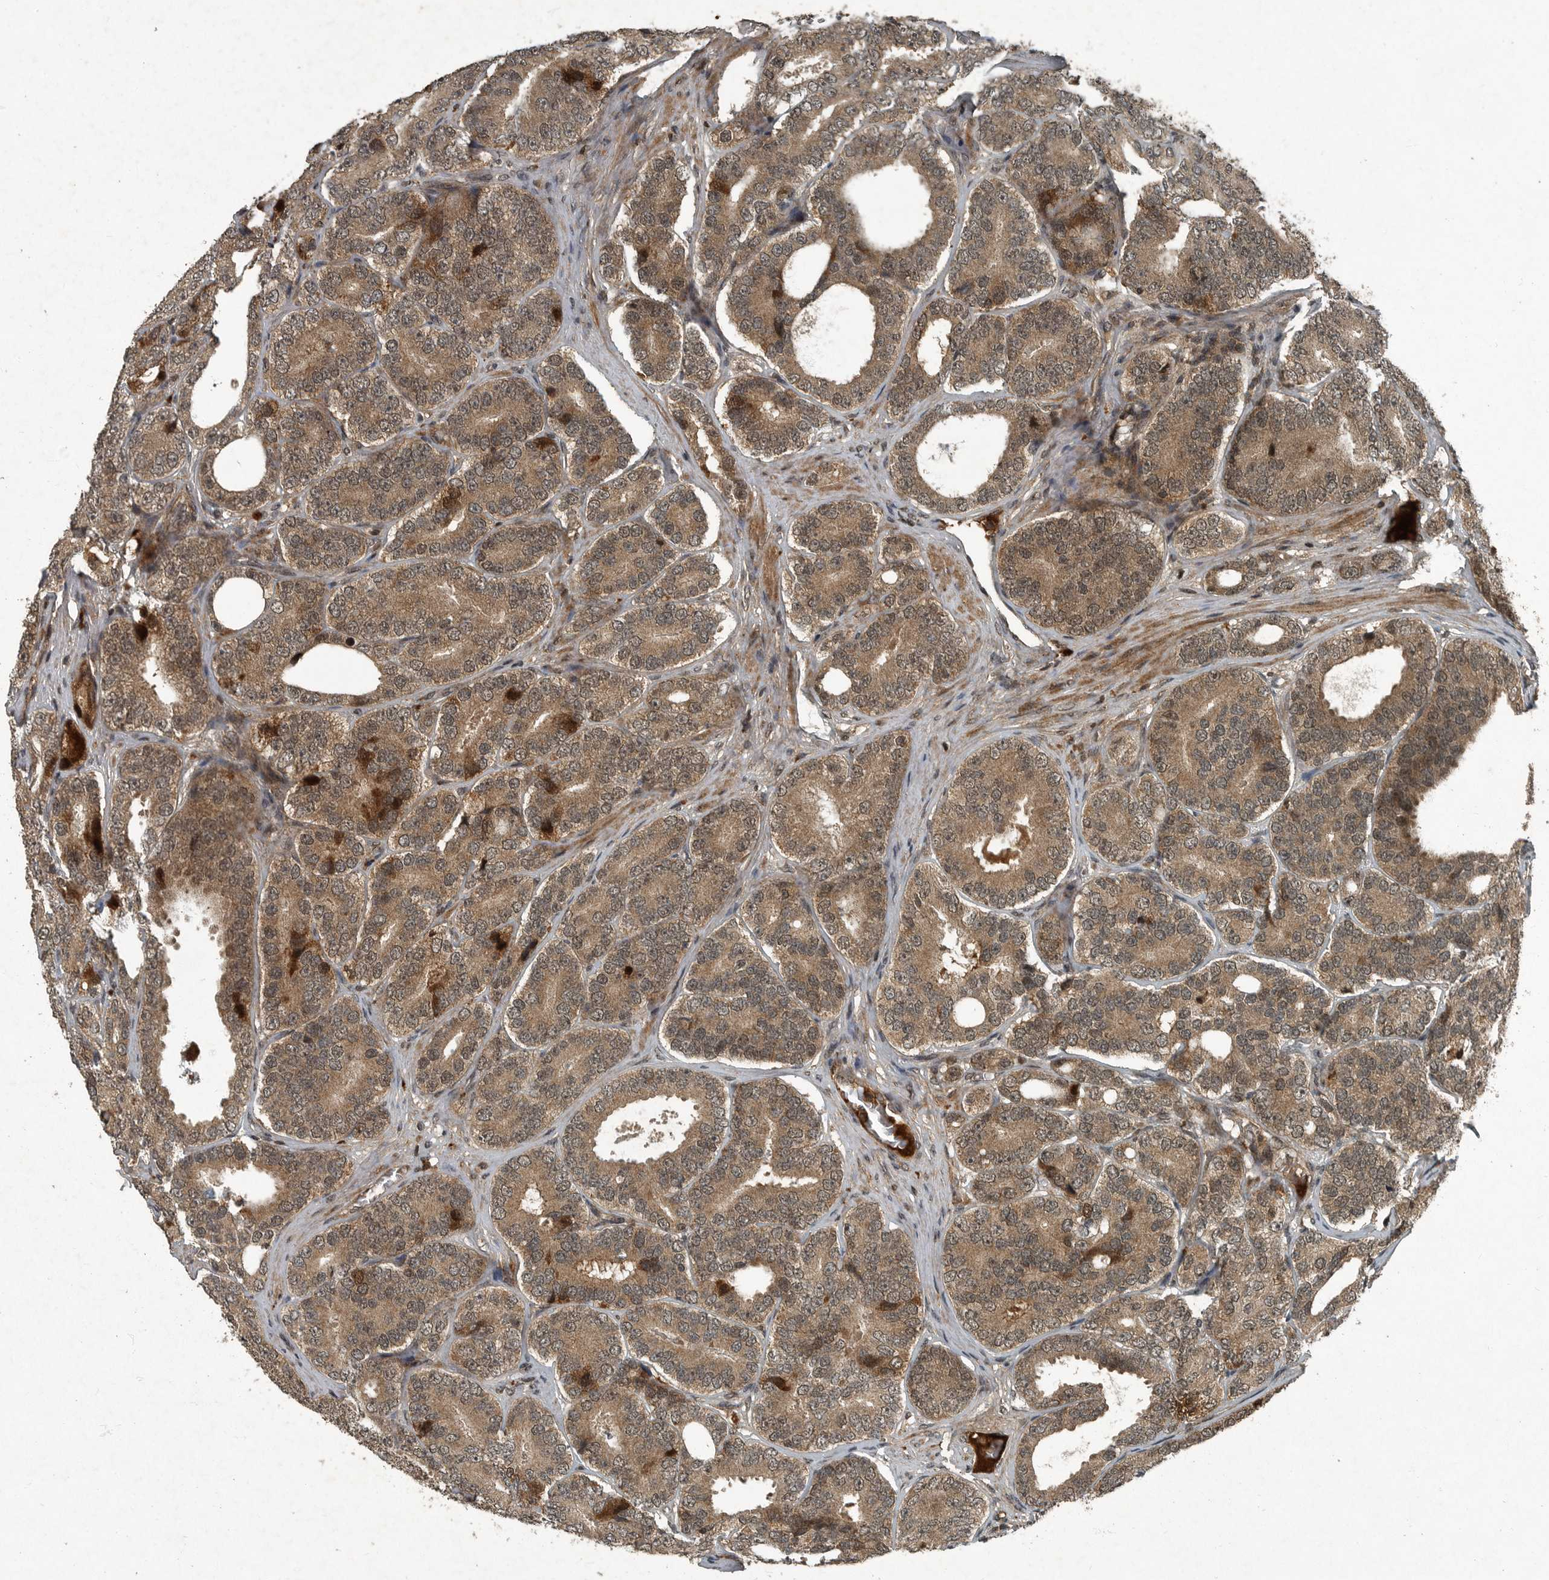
{"staining": {"intensity": "moderate", "quantity": ">75%", "location": "cytoplasmic/membranous"}, "tissue": "prostate cancer", "cell_type": "Tumor cells", "image_type": "cancer", "snomed": [{"axis": "morphology", "description": "Adenocarcinoma, High grade"}, {"axis": "topography", "description": "Prostate"}], "caption": "Immunohistochemistry (IHC) photomicrograph of prostate adenocarcinoma (high-grade) stained for a protein (brown), which shows medium levels of moderate cytoplasmic/membranous positivity in about >75% of tumor cells.", "gene": "FOXO1", "patient": {"sex": "male", "age": 56}}